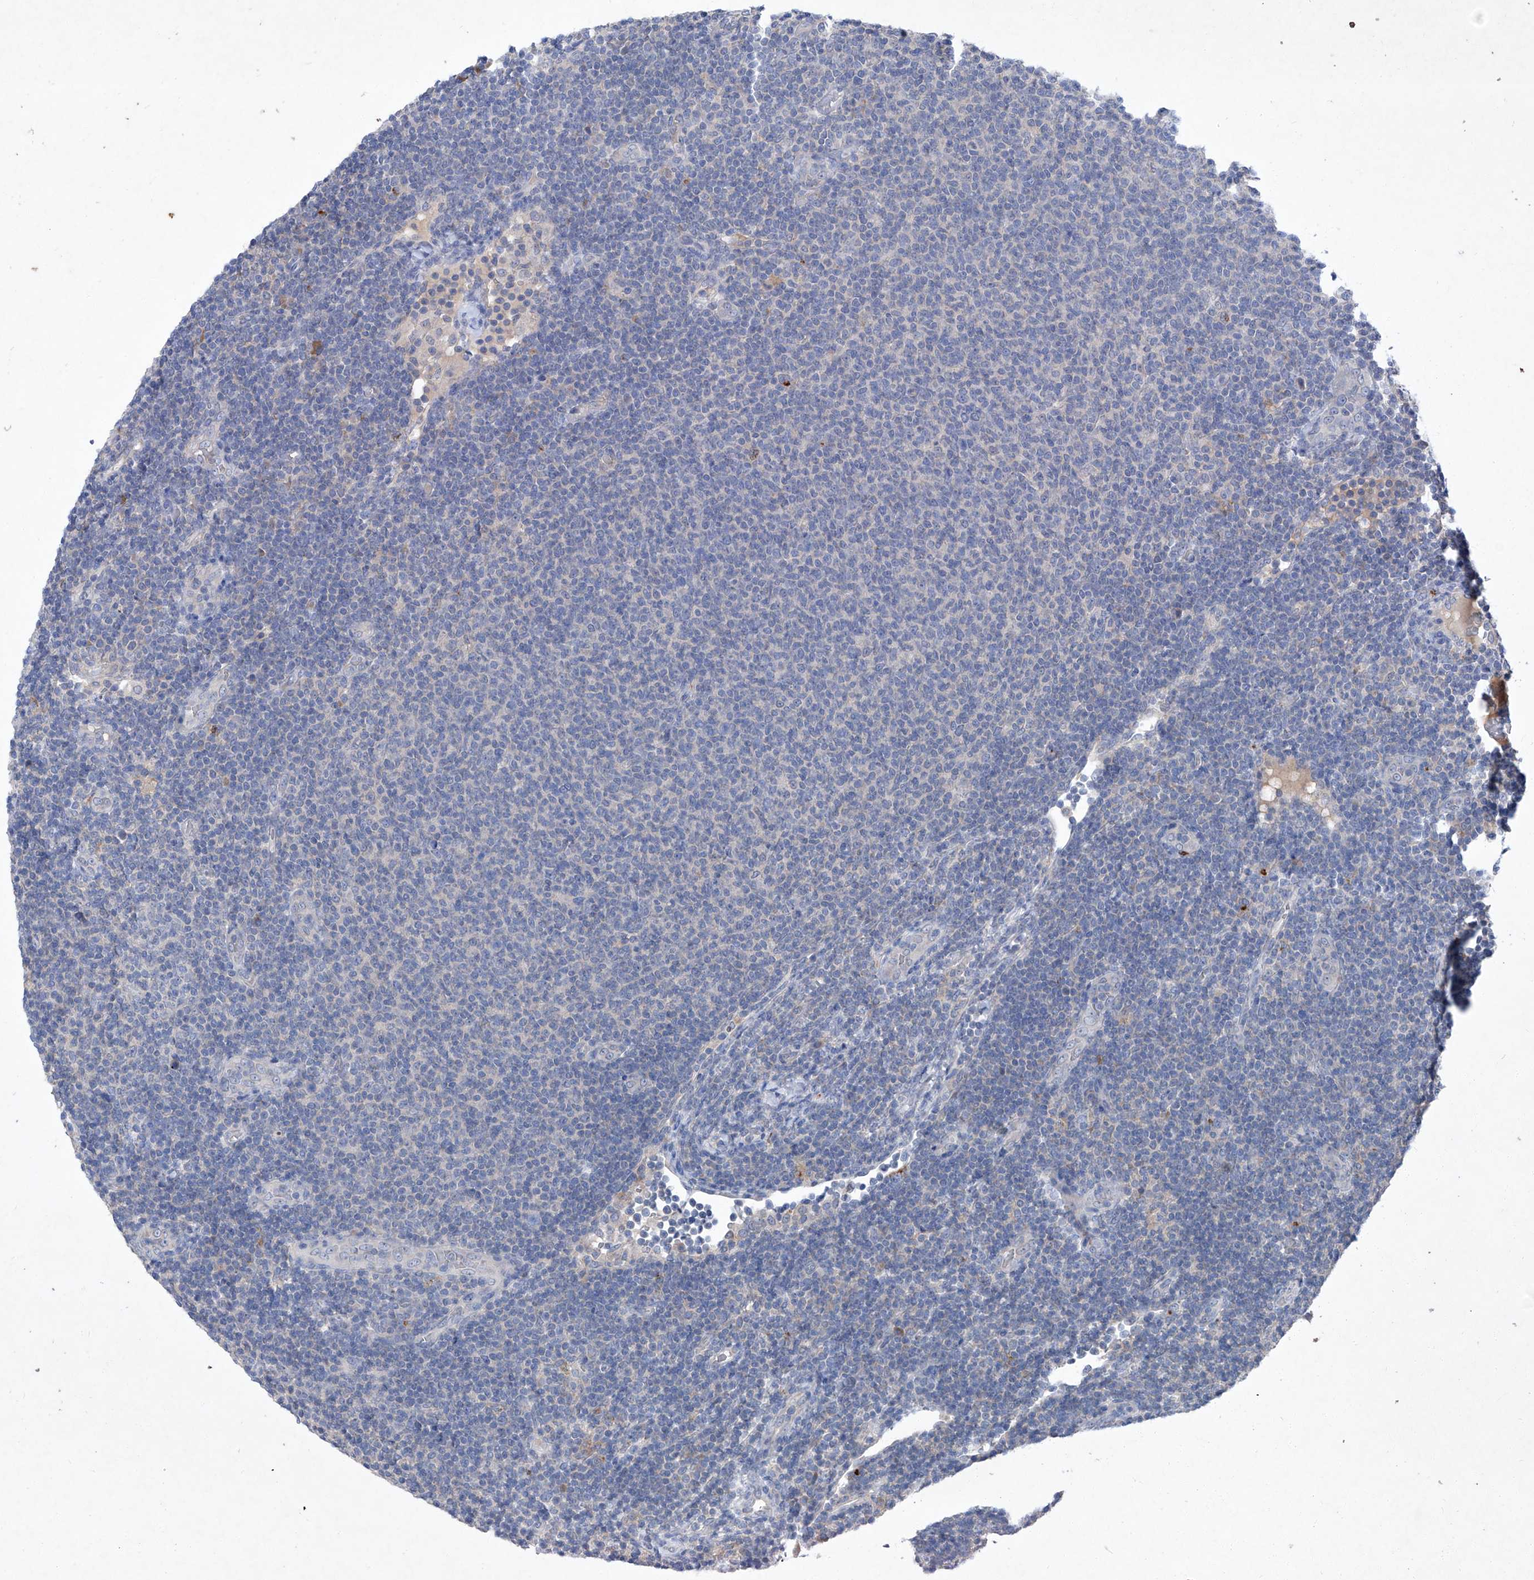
{"staining": {"intensity": "negative", "quantity": "none", "location": "none"}, "tissue": "lymphoma", "cell_type": "Tumor cells", "image_type": "cancer", "snomed": [{"axis": "morphology", "description": "Malignant lymphoma, non-Hodgkin's type, Low grade"}, {"axis": "topography", "description": "Lymph node"}], "caption": "Immunohistochemistry of human malignant lymphoma, non-Hodgkin's type (low-grade) exhibits no staining in tumor cells. (Immunohistochemistry (ihc), brightfield microscopy, high magnification).", "gene": "SBK2", "patient": {"sex": "male", "age": 66}}